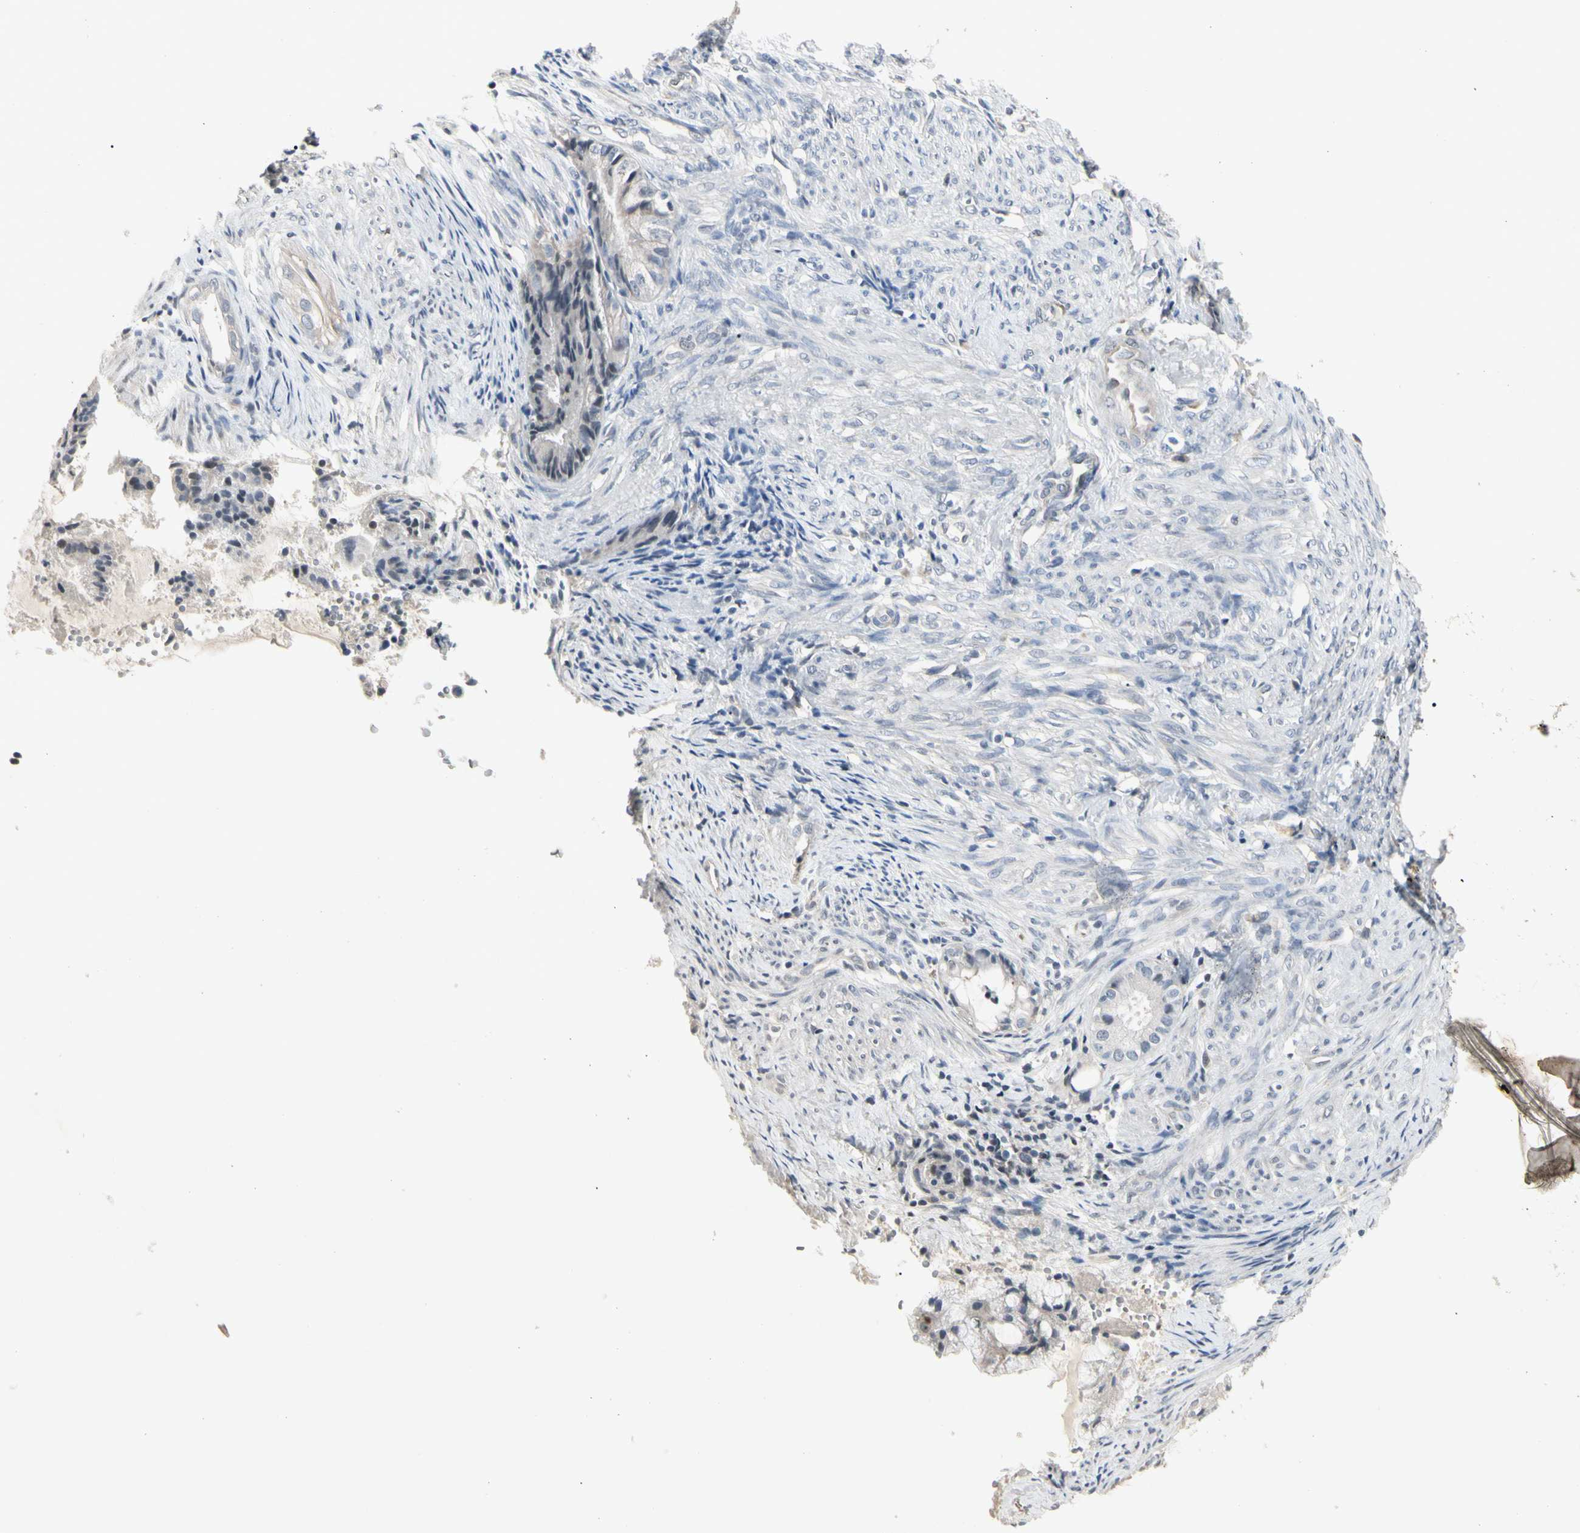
{"staining": {"intensity": "negative", "quantity": "none", "location": "none"}, "tissue": "endometrial cancer", "cell_type": "Tumor cells", "image_type": "cancer", "snomed": [{"axis": "morphology", "description": "Adenocarcinoma, NOS"}, {"axis": "topography", "description": "Endometrium"}], "caption": "The immunohistochemistry (IHC) photomicrograph has no significant staining in tumor cells of endometrial cancer (adenocarcinoma) tissue.", "gene": "GREM1", "patient": {"sex": "female", "age": 86}}